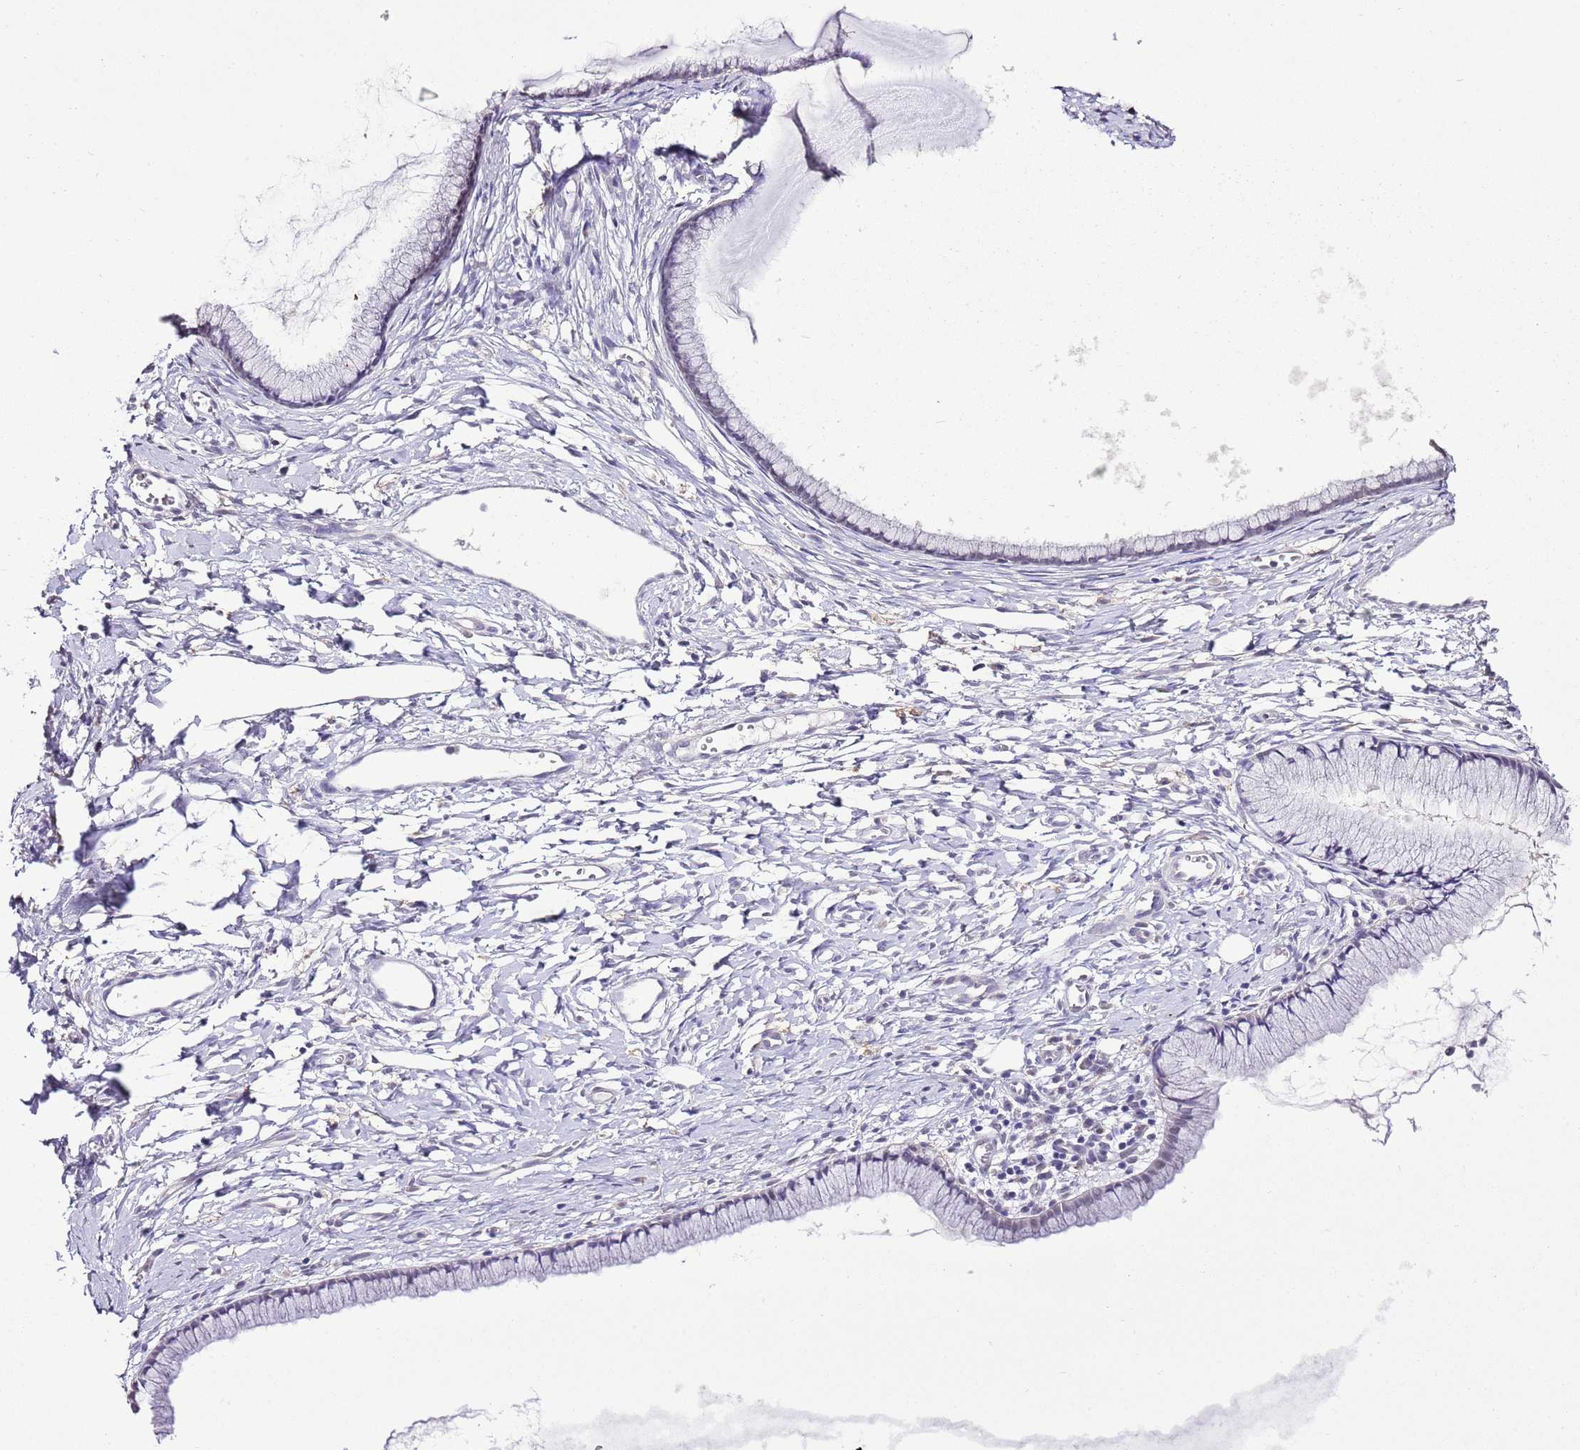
{"staining": {"intensity": "negative", "quantity": "none", "location": "none"}, "tissue": "cervix", "cell_type": "Glandular cells", "image_type": "normal", "snomed": [{"axis": "morphology", "description": "Normal tissue, NOS"}, {"axis": "topography", "description": "Cervix"}], "caption": "Immunohistochemistry (IHC) of unremarkable human cervix reveals no positivity in glandular cells.", "gene": "IZUMO4", "patient": {"sex": "female", "age": 40}}